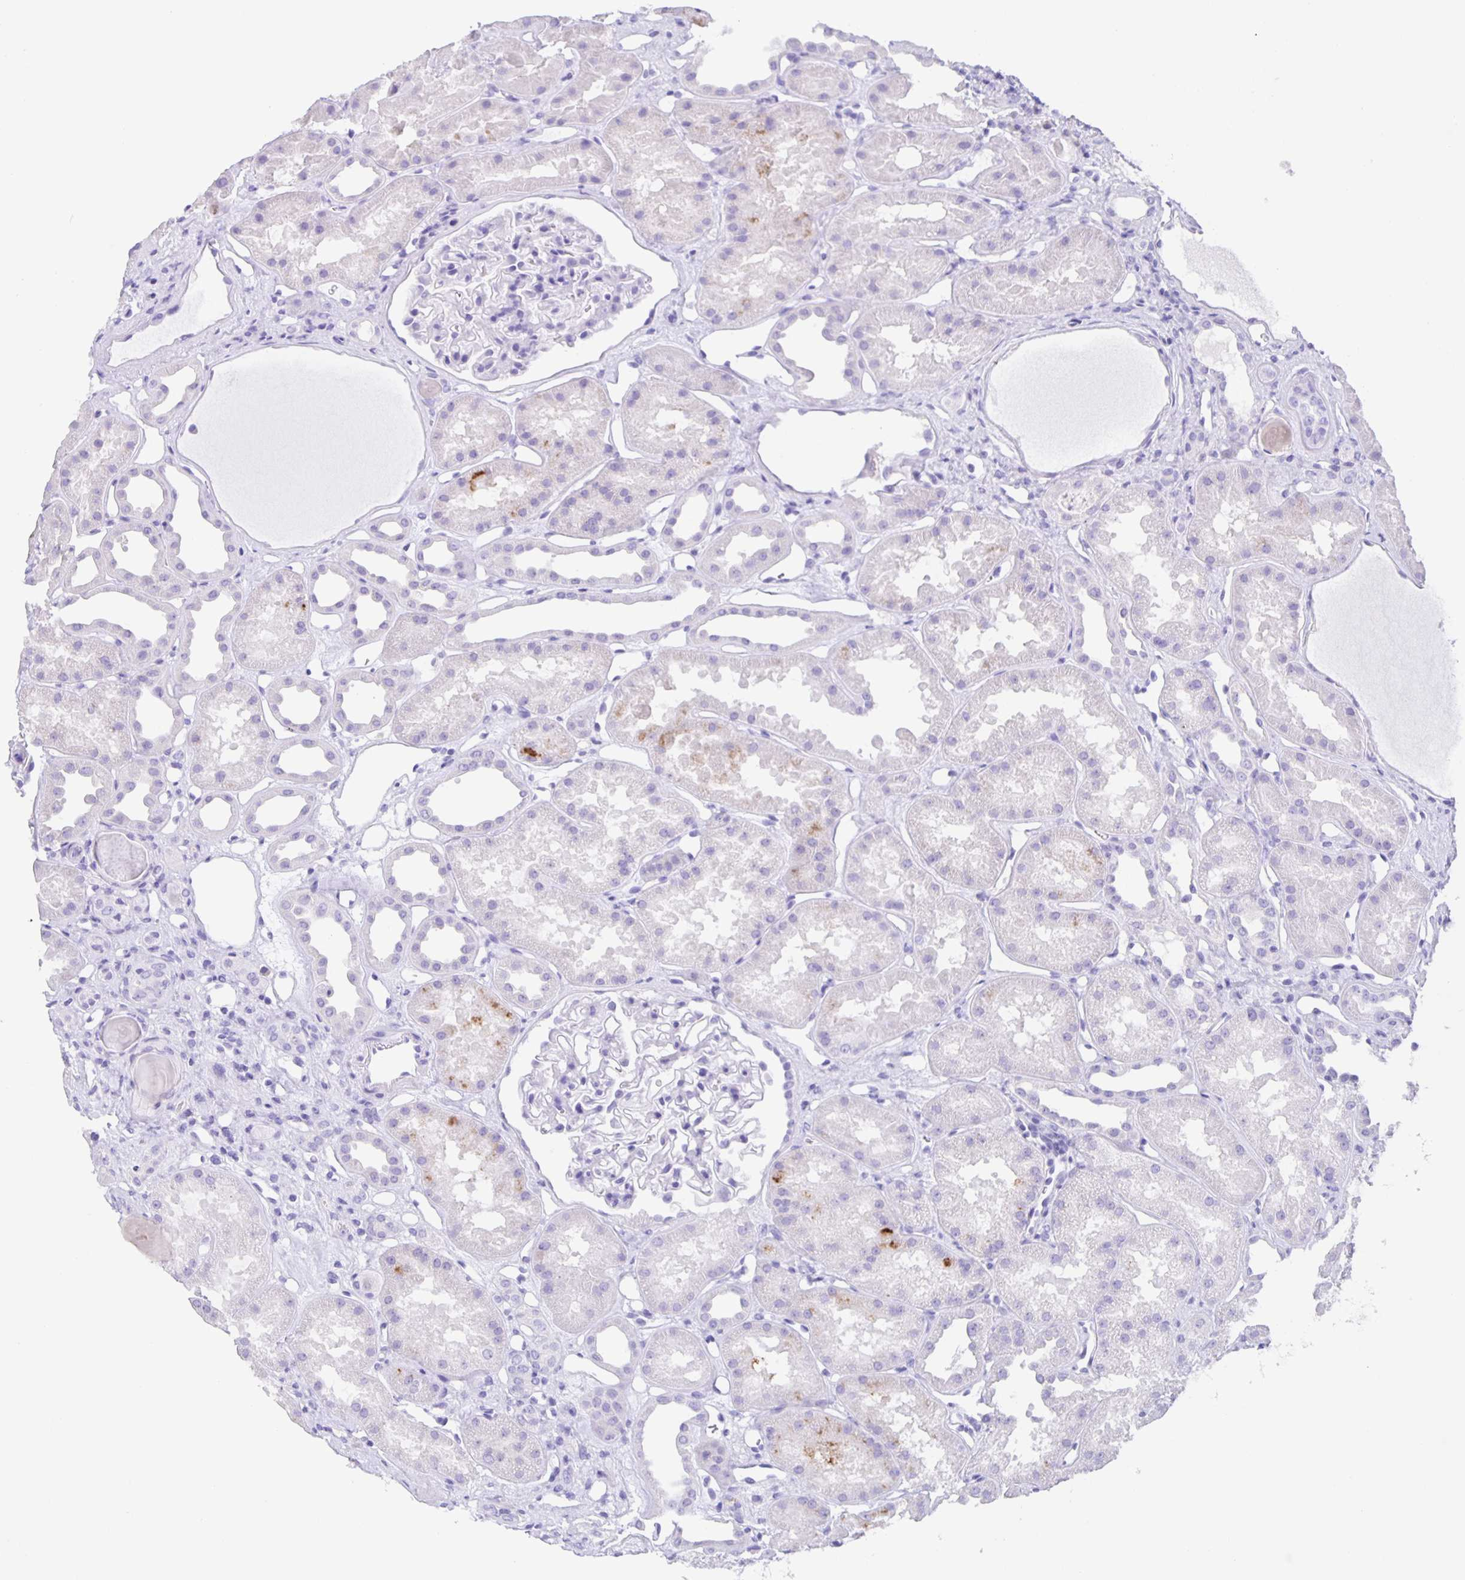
{"staining": {"intensity": "negative", "quantity": "none", "location": "none"}, "tissue": "kidney", "cell_type": "Cells in glomeruli", "image_type": "normal", "snomed": [{"axis": "morphology", "description": "Normal tissue, NOS"}, {"axis": "topography", "description": "Kidney"}], "caption": "There is no significant expression in cells in glomeruli of kidney. Nuclei are stained in blue.", "gene": "GUCA2A", "patient": {"sex": "male", "age": 61}}